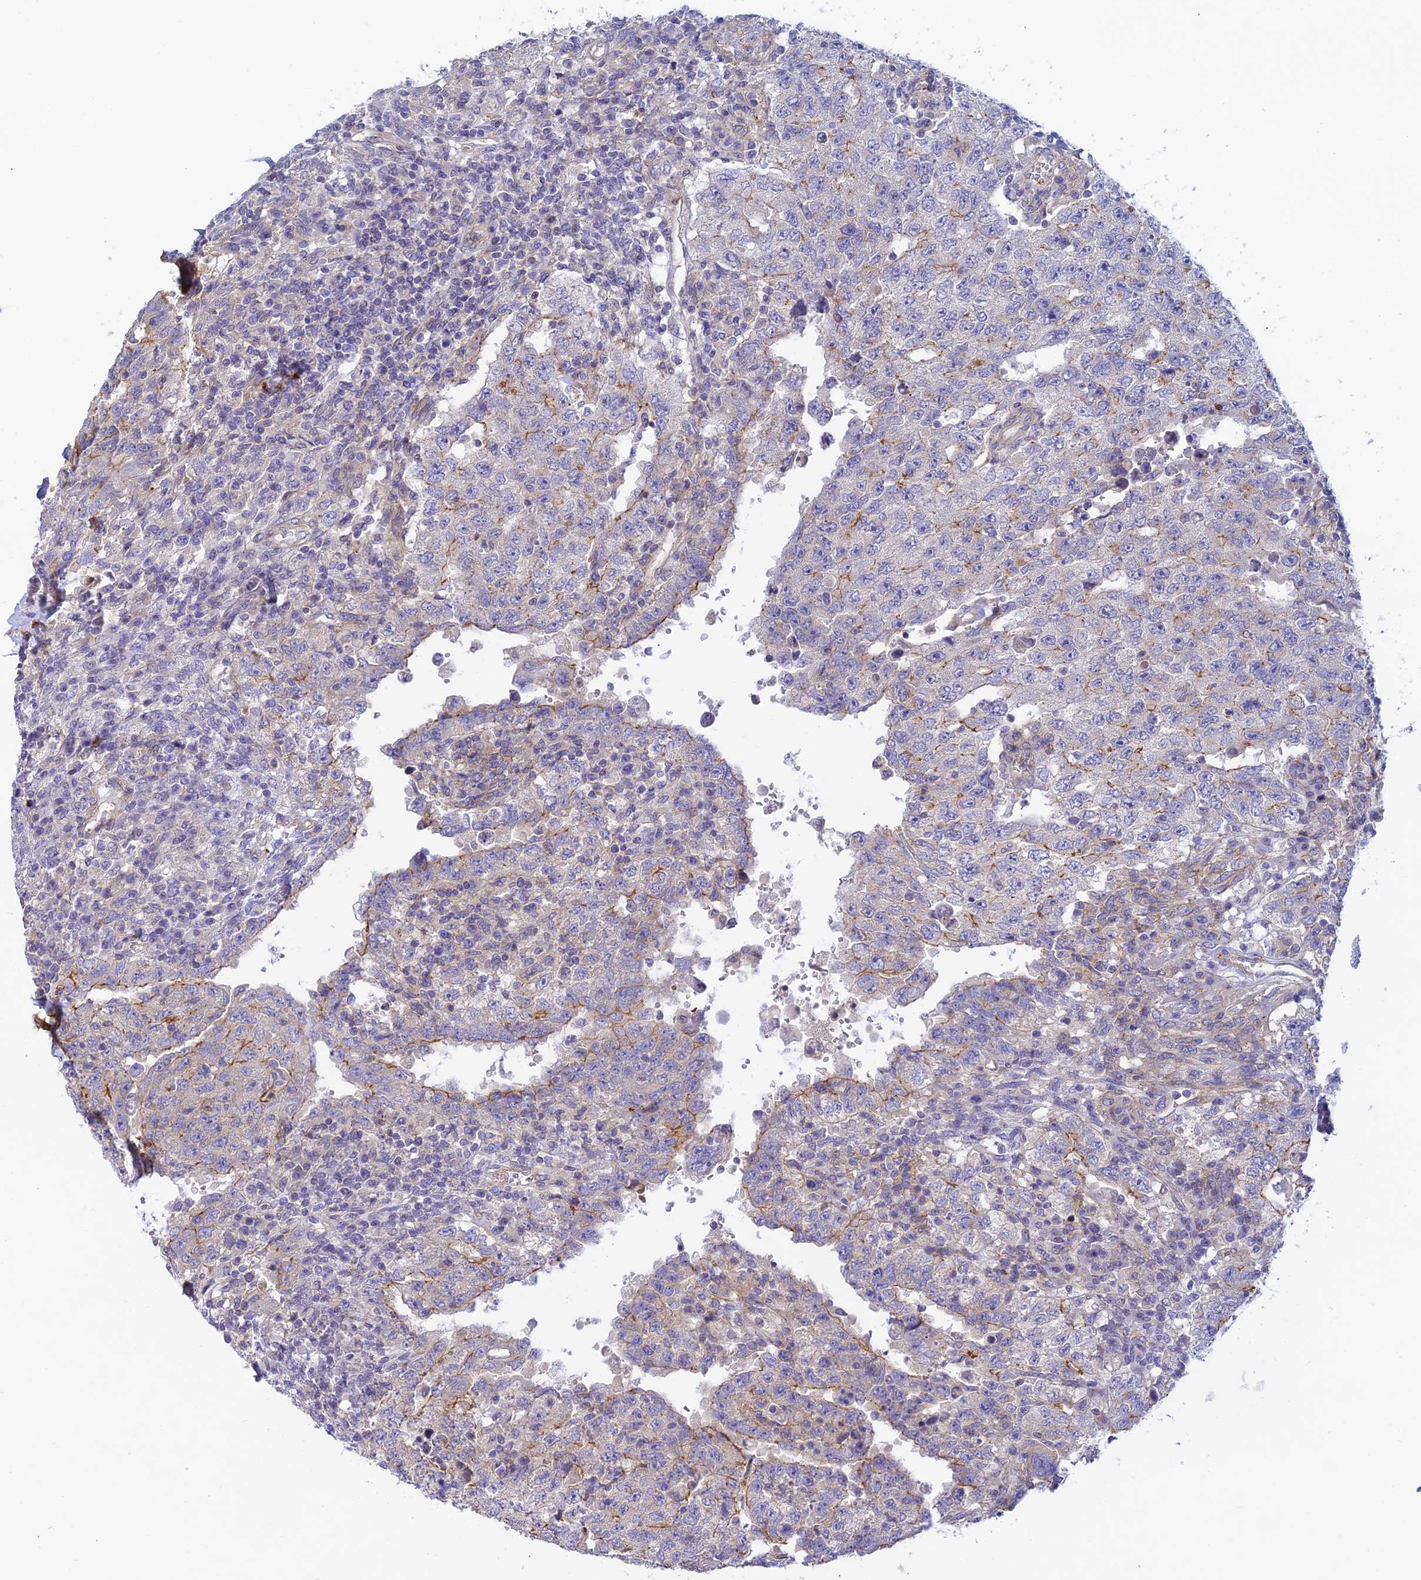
{"staining": {"intensity": "moderate", "quantity": "<25%", "location": "cytoplasmic/membranous"}, "tissue": "testis cancer", "cell_type": "Tumor cells", "image_type": "cancer", "snomed": [{"axis": "morphology", "description": "Carcinoma, Embryonal, NOS"}, {"axis": "topography", "description": "Testis"}], "caption": "There is low levels of moderate cytoplasmic/membranous expression in tumor cells of testis cancer, as demonstrated by immunohistochemical staining (brown color).", "gene": "FBXW4", "patient": {"sex": "male", "age": 26}}